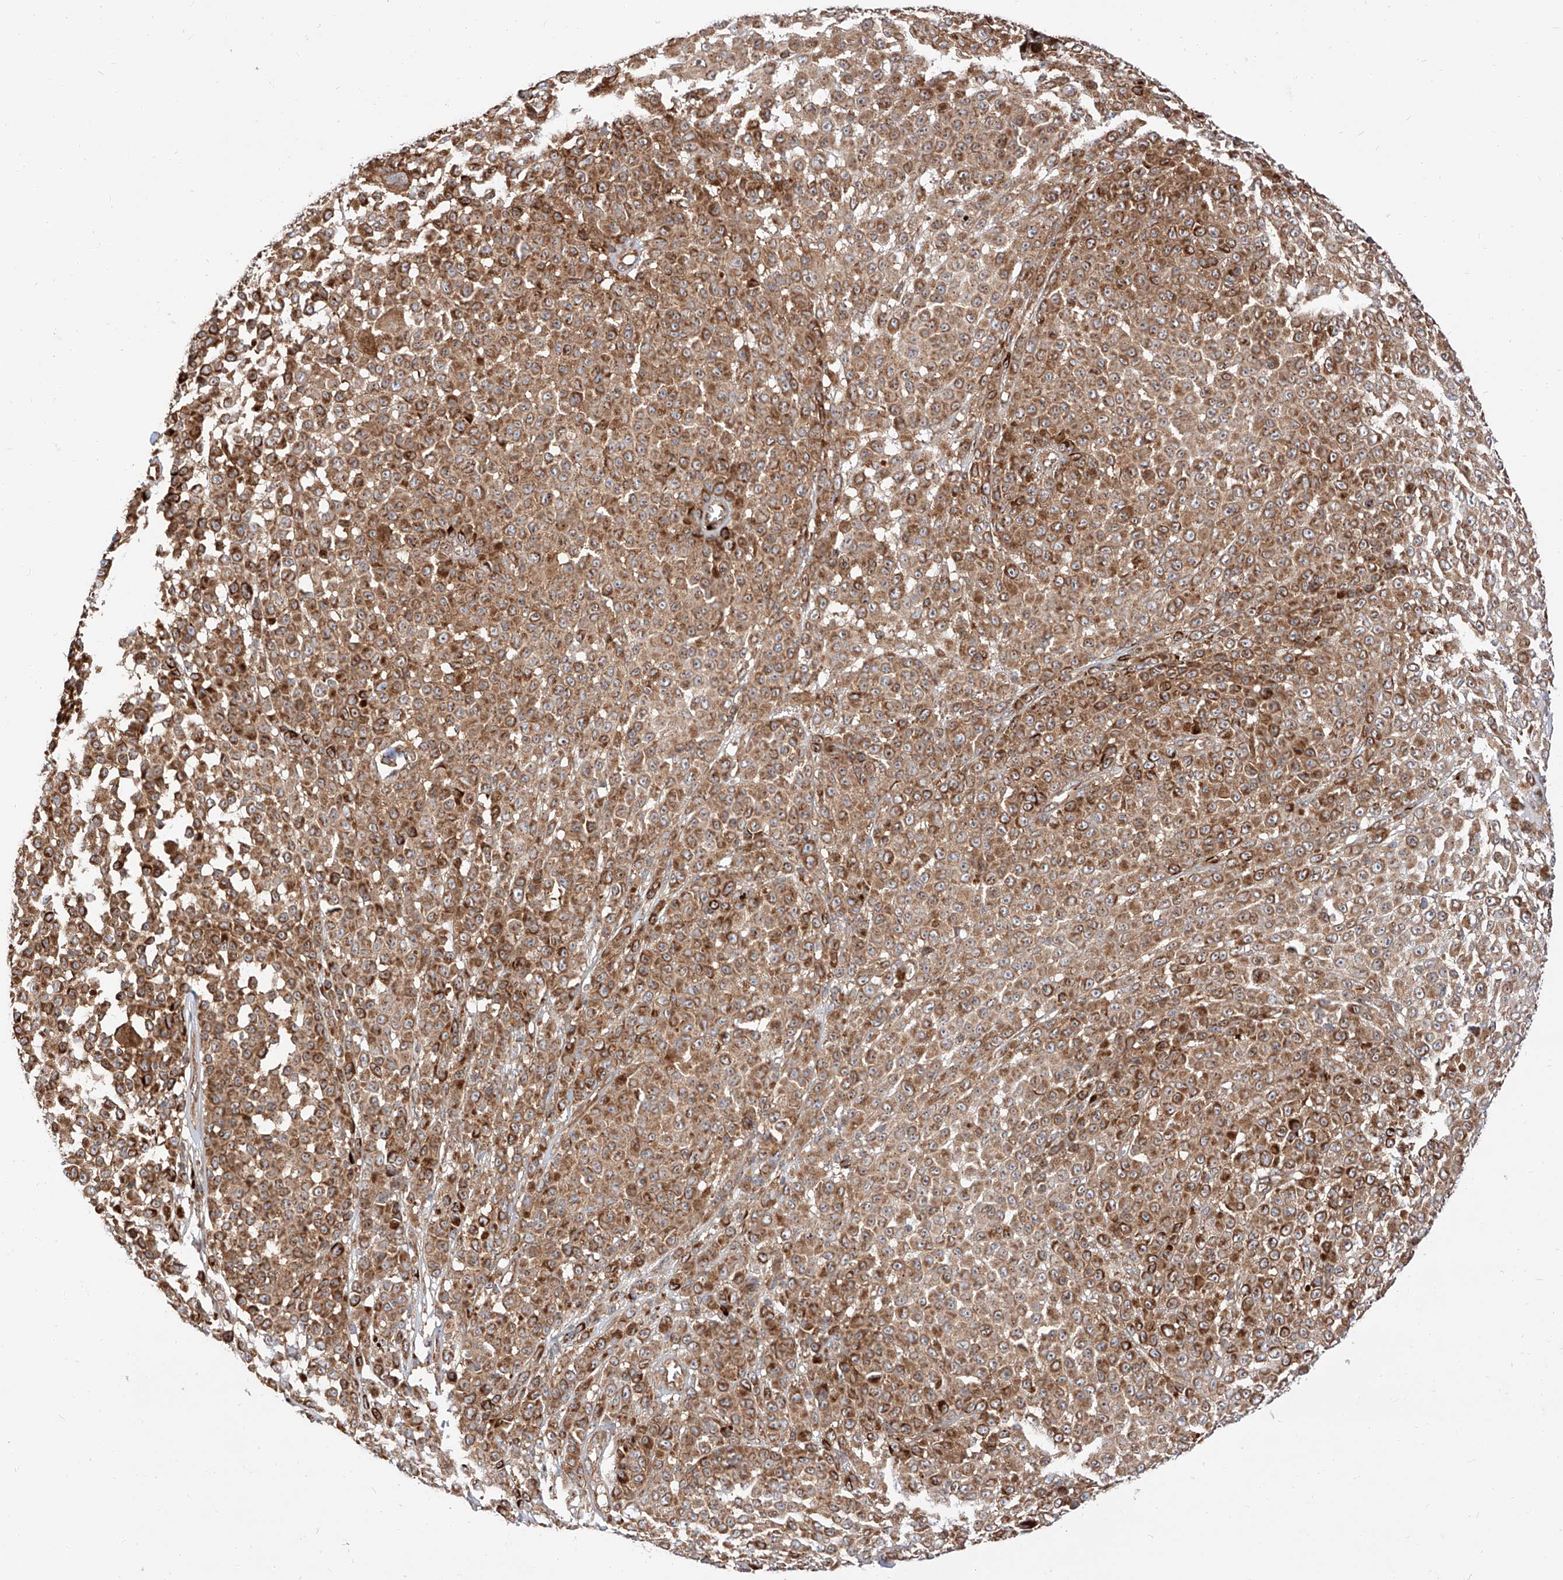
{"staining": {"intensity": "moderate", "quantity": ">75%", "location": "cytoplasmic/membranous"}, "tissue": "melanoma", "cell_type": "Tumor cells", "image_type": "cancer", "snomed": [{"axis": "morphology", "description": "Malignant melanoma, NOS"}, {"axis": "topography", "description": "Skin"}], "caption": "Malignant melanoma stained for a protein demonstrates moderate cytoplasmic/membranous positivity in tumor cells.", "gene": "ISCA2", "patient": {"sex": "female", "age": 94}}